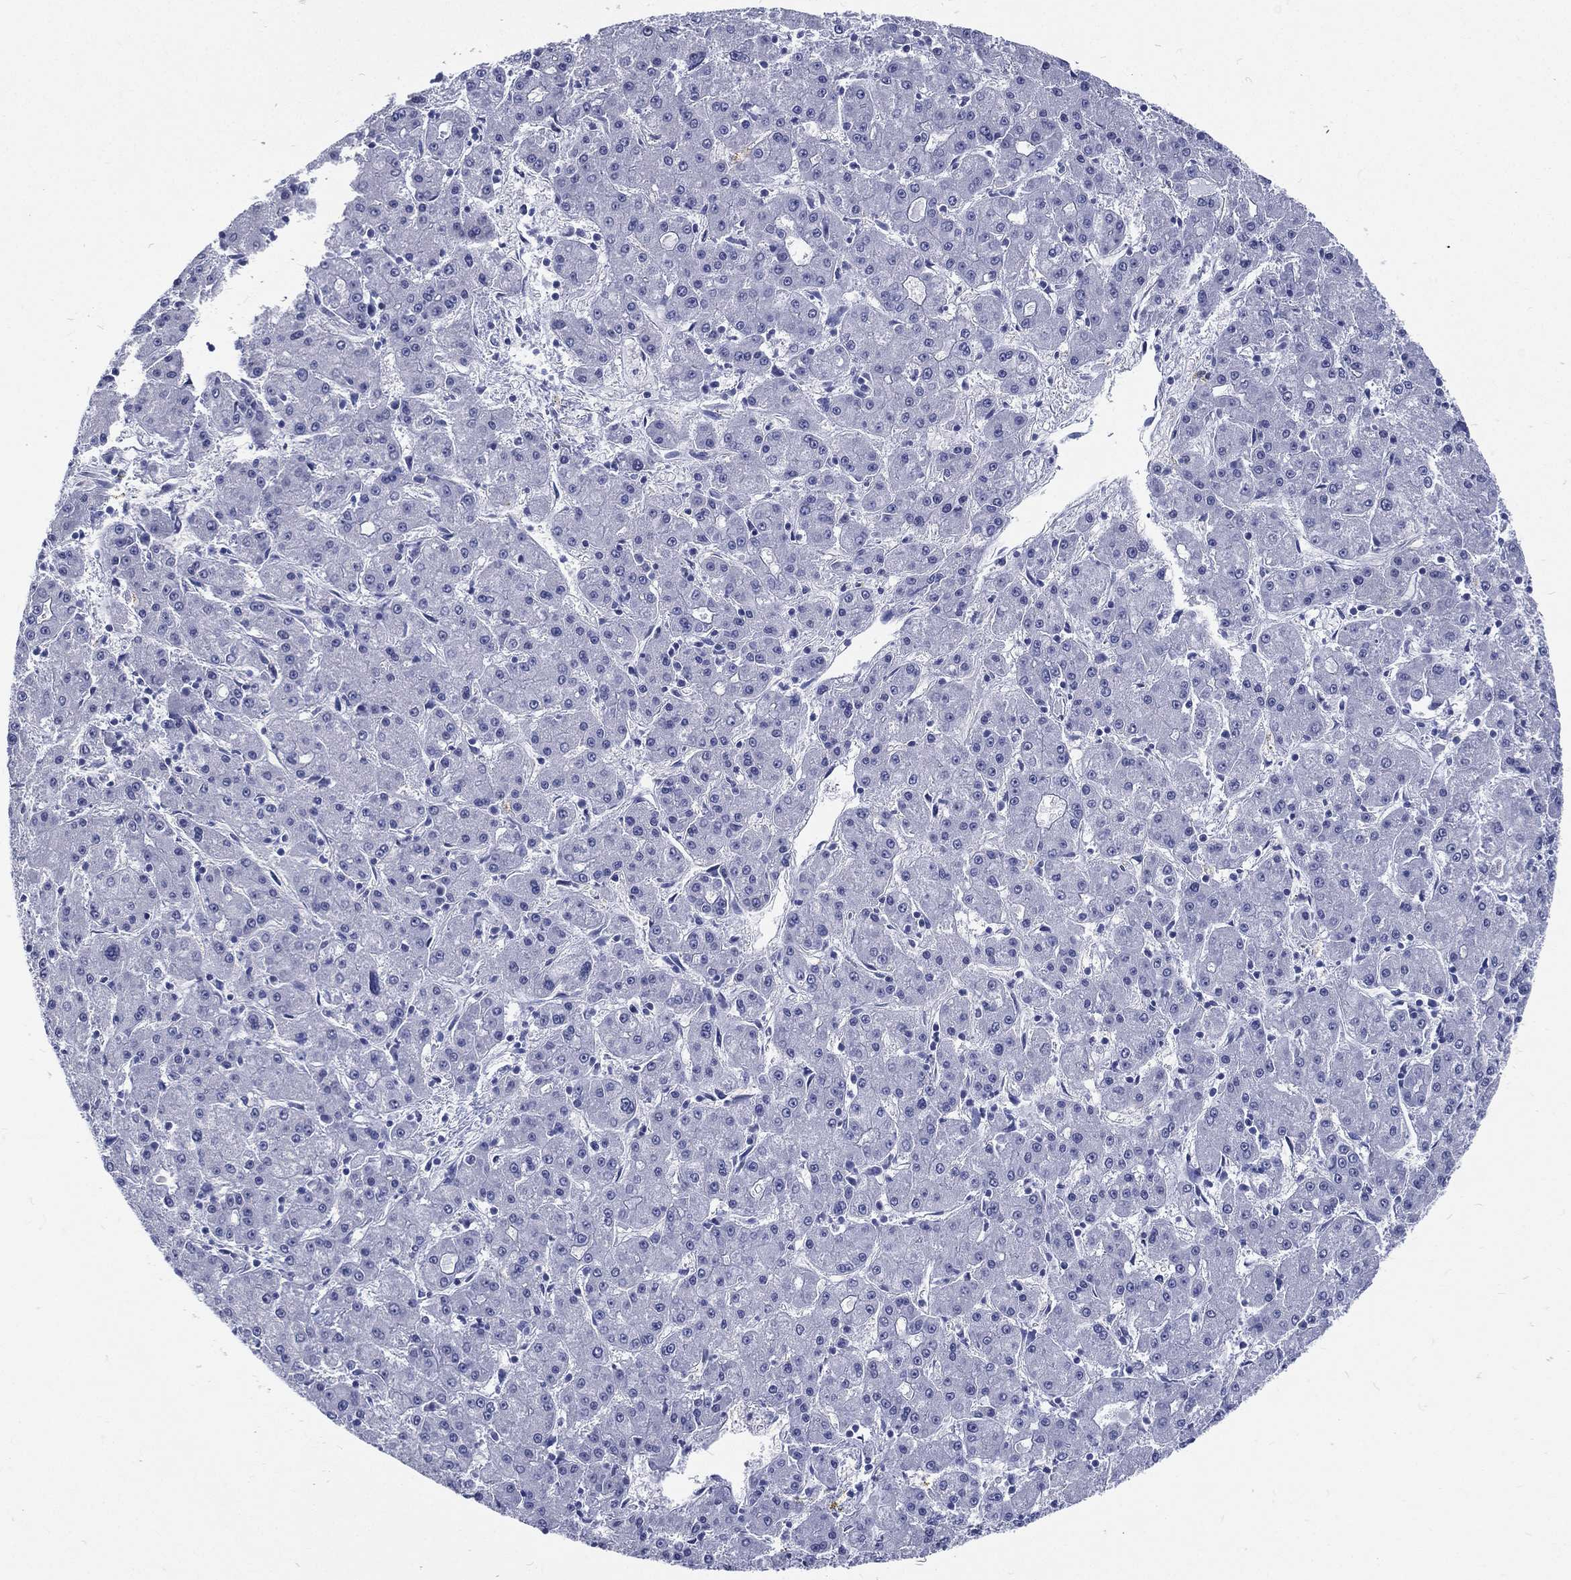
{"staining": {"intensity": "negative", "quantity": "none", "location": "none"}, "tissue": "liver cancer", "cell_type": "Tumor cells", "image_type": "cancer", "snomed": [{"axis": "morphology", "description": "Carcinoma, Hepatocellular, NOS"}, {"axis": "topography", "description": "Liver"}], "caption": "The immunohistochemistry image has no significant expression in tumor cells of hepatocellular carcinoma (liver) tissue.", "gene": "RSPH4A", "patient": {"sex": "male", "age": 73}}